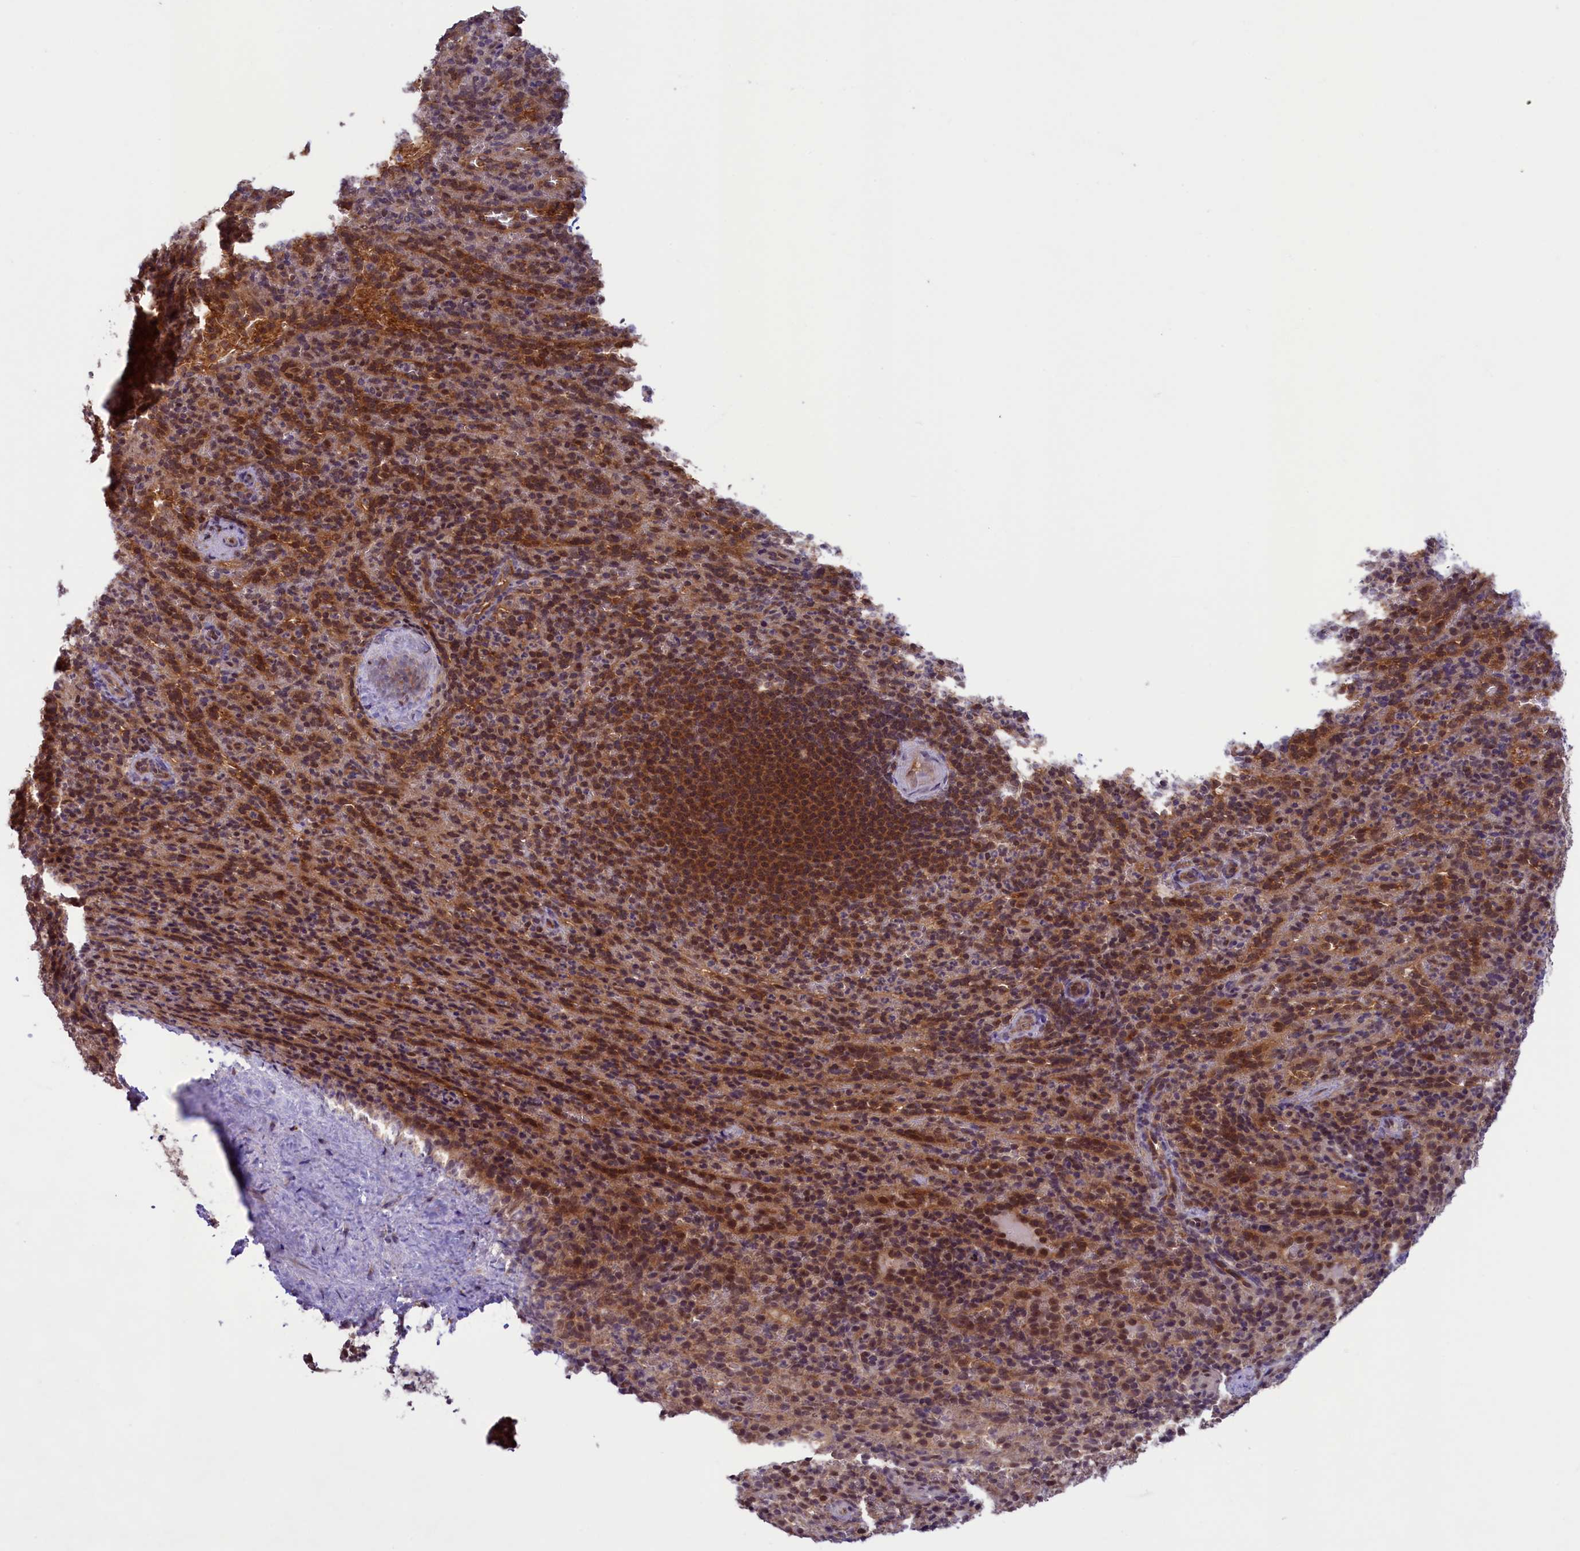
{"staining": {"intensity": "moderate", "quantity": "25%-75%", "location": "nuclear"}, "tissue": "spleen", "cell_type": "Cells in red pulp", "image_type": "normal", "snomed": [{"axis": "morphology", "description": "Normal tissue, NOS"}, {"axis": "topography", "description": "Spleen"}], "caption": "Spleen stained with immunohistochemistry (IHC) shows moderate nuclear staining in approximately 25%-75% of cells in red pulp. (DAB (3,3'-diaminobenzidine) IHC with brightfield microscopy, high magnification).", "gene": "SLC7A6OS", "patient": {"sex": "female", "age": 21}}